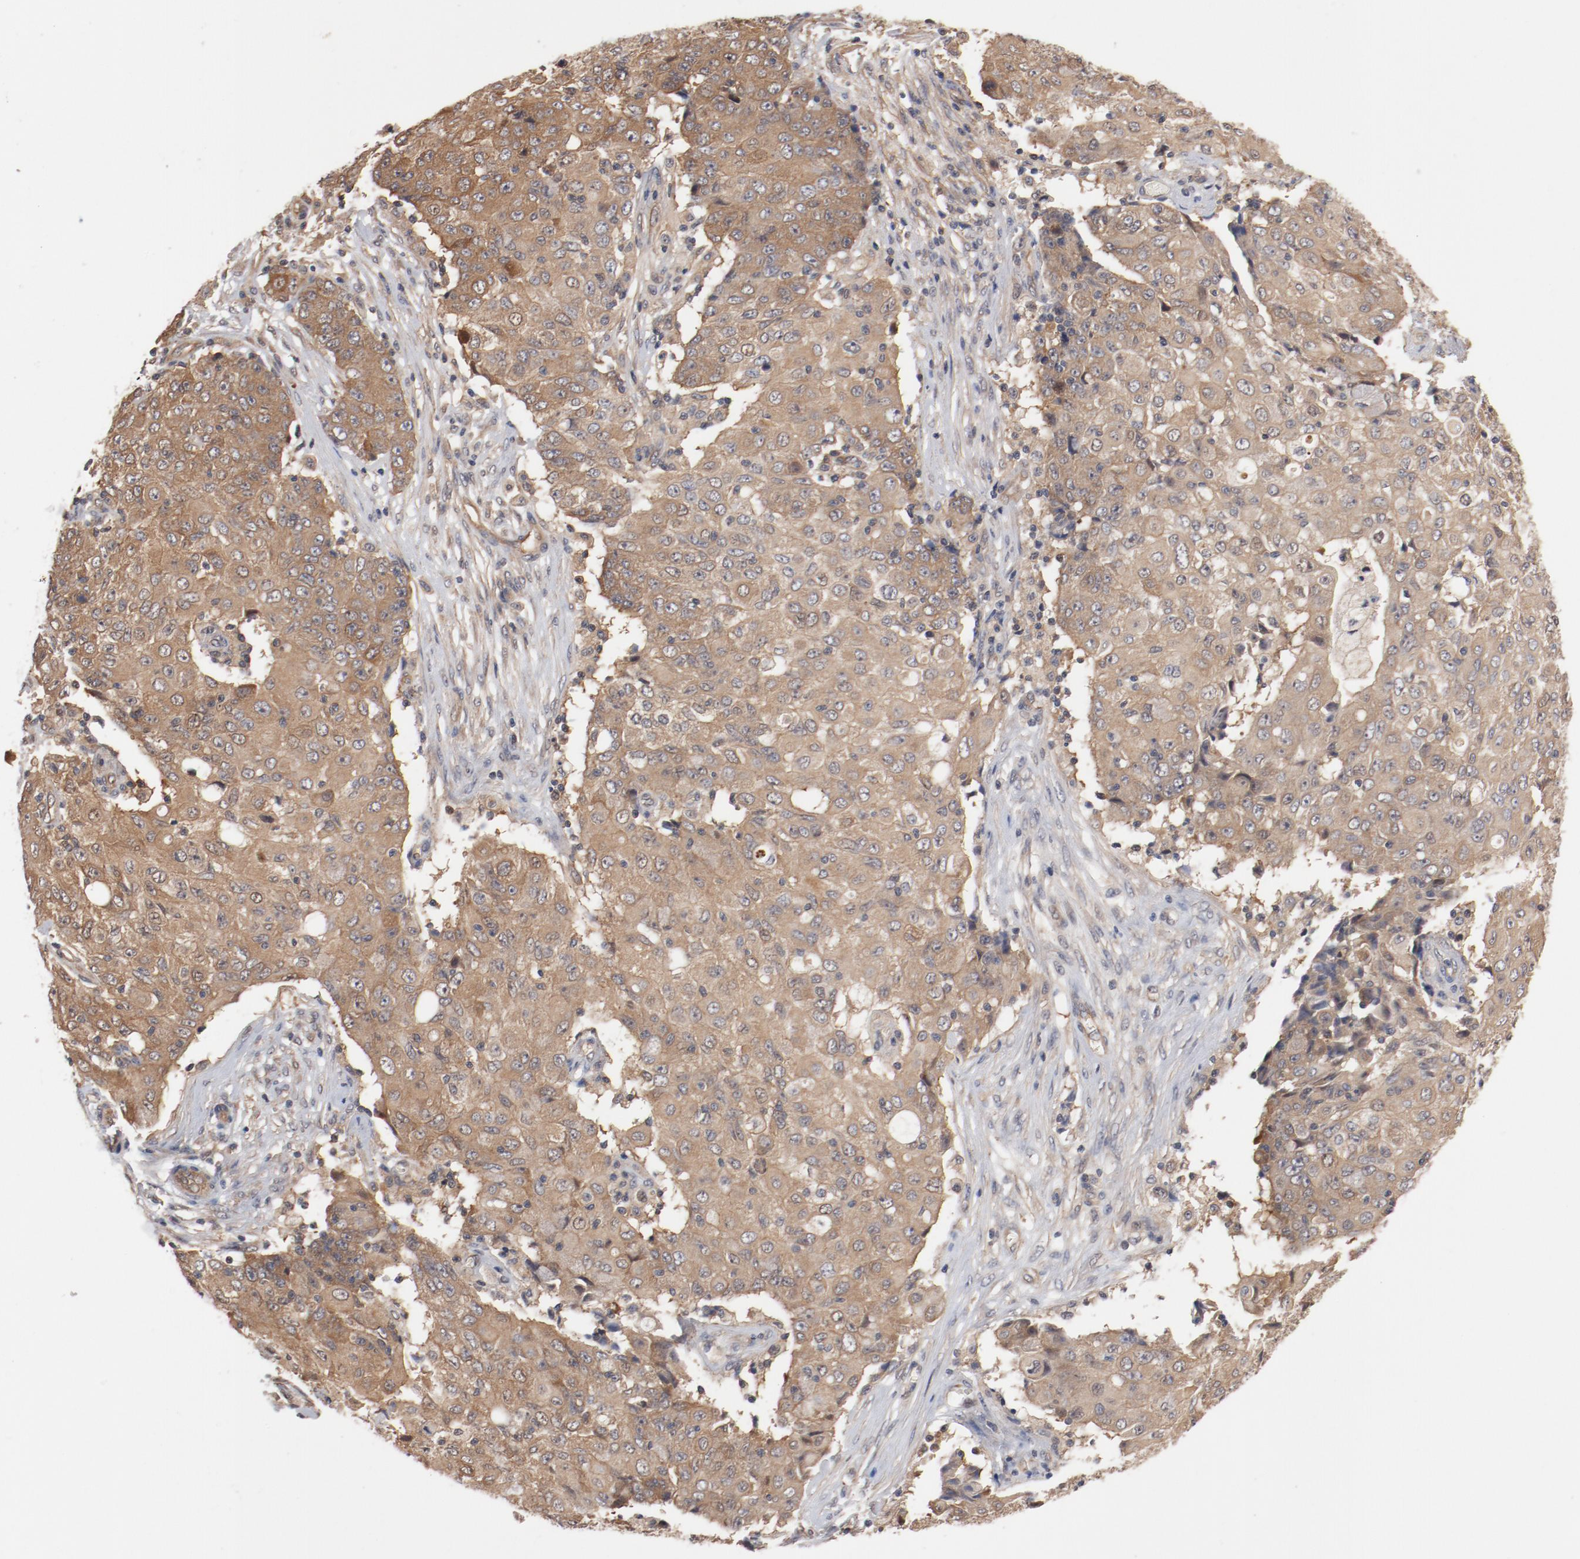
{"staining": {"intensity": "moderate", "quantity": ">75%", "location": "cytoplasmic/membranous"}, "tissue": "ovarian cancer", "cell_type": "Tumor cells", "image_type": "cancer", "snomed": [{"axis": "morphology", "description": "Carcinoma, endometroid"}, {"axis": "topography", "description": "Ovary"}], "caption": "Approximately >75% of tumor cells in ovarian endometroid carcinoma display moderate cytoplasmic/membranous protein expression as visualized by brown immunohistochemical staining.", "gene": "PITPNM2", "patient": {"sex": "female", "age": 42}}